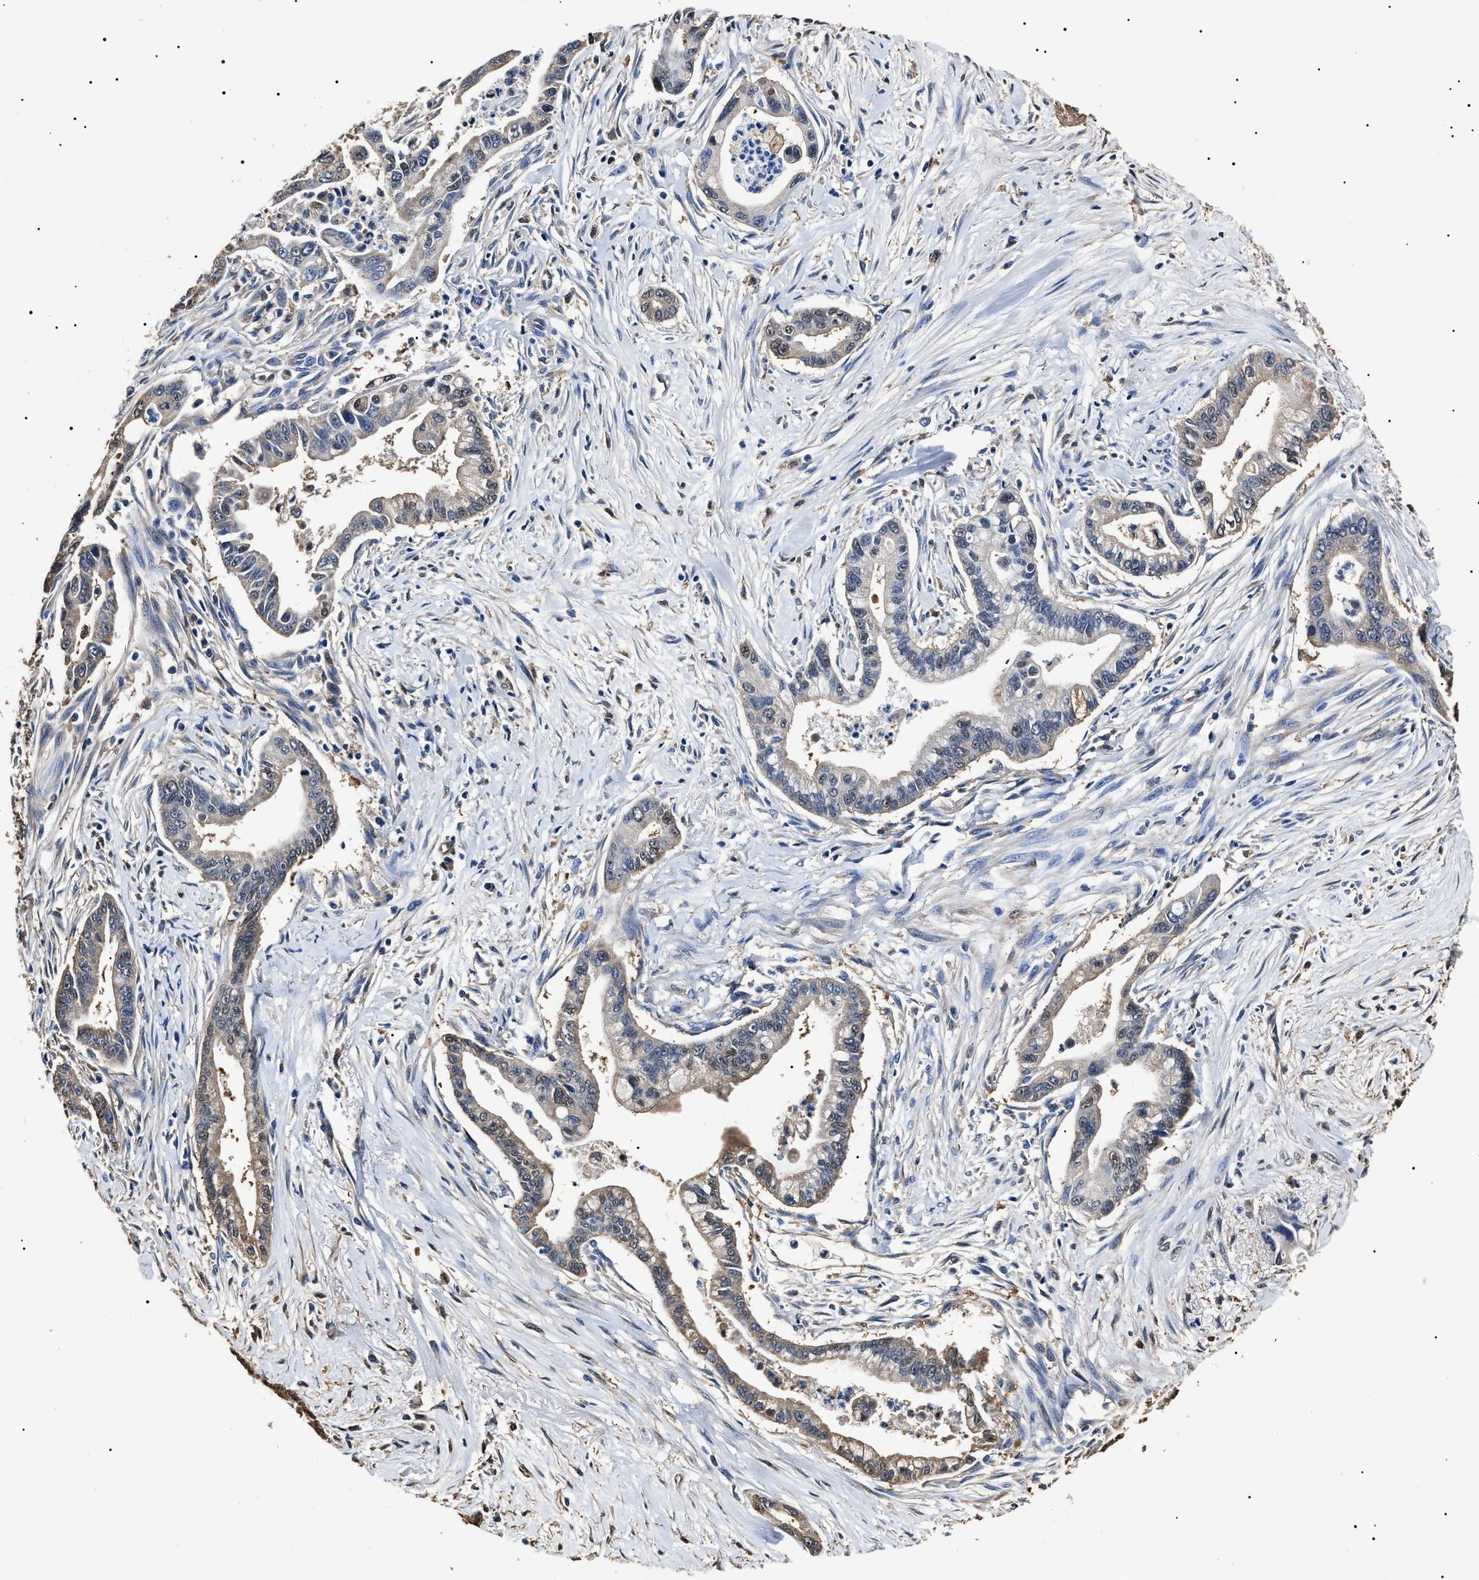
{"staining": {"intensity": "weak", "quantity": "<25%", "location": "cytoplasmic/membranous,nuclear"}, "tissue": "pancreatic cancer", "cell_type": "Tumor cells", "image_type": "cancer", "snomed": [{"axis": "morphology", "description": "Adenocarcinoma, NOS"}, {"axis": "topography", "description": "Pancreas"}], "caption": "Image shows no protein expression in tumor cells of adenocarcinoma (pancreatic) tissue.", "gene": "ALDH1A1", "patient": {"sex": "male", "age": 70}}